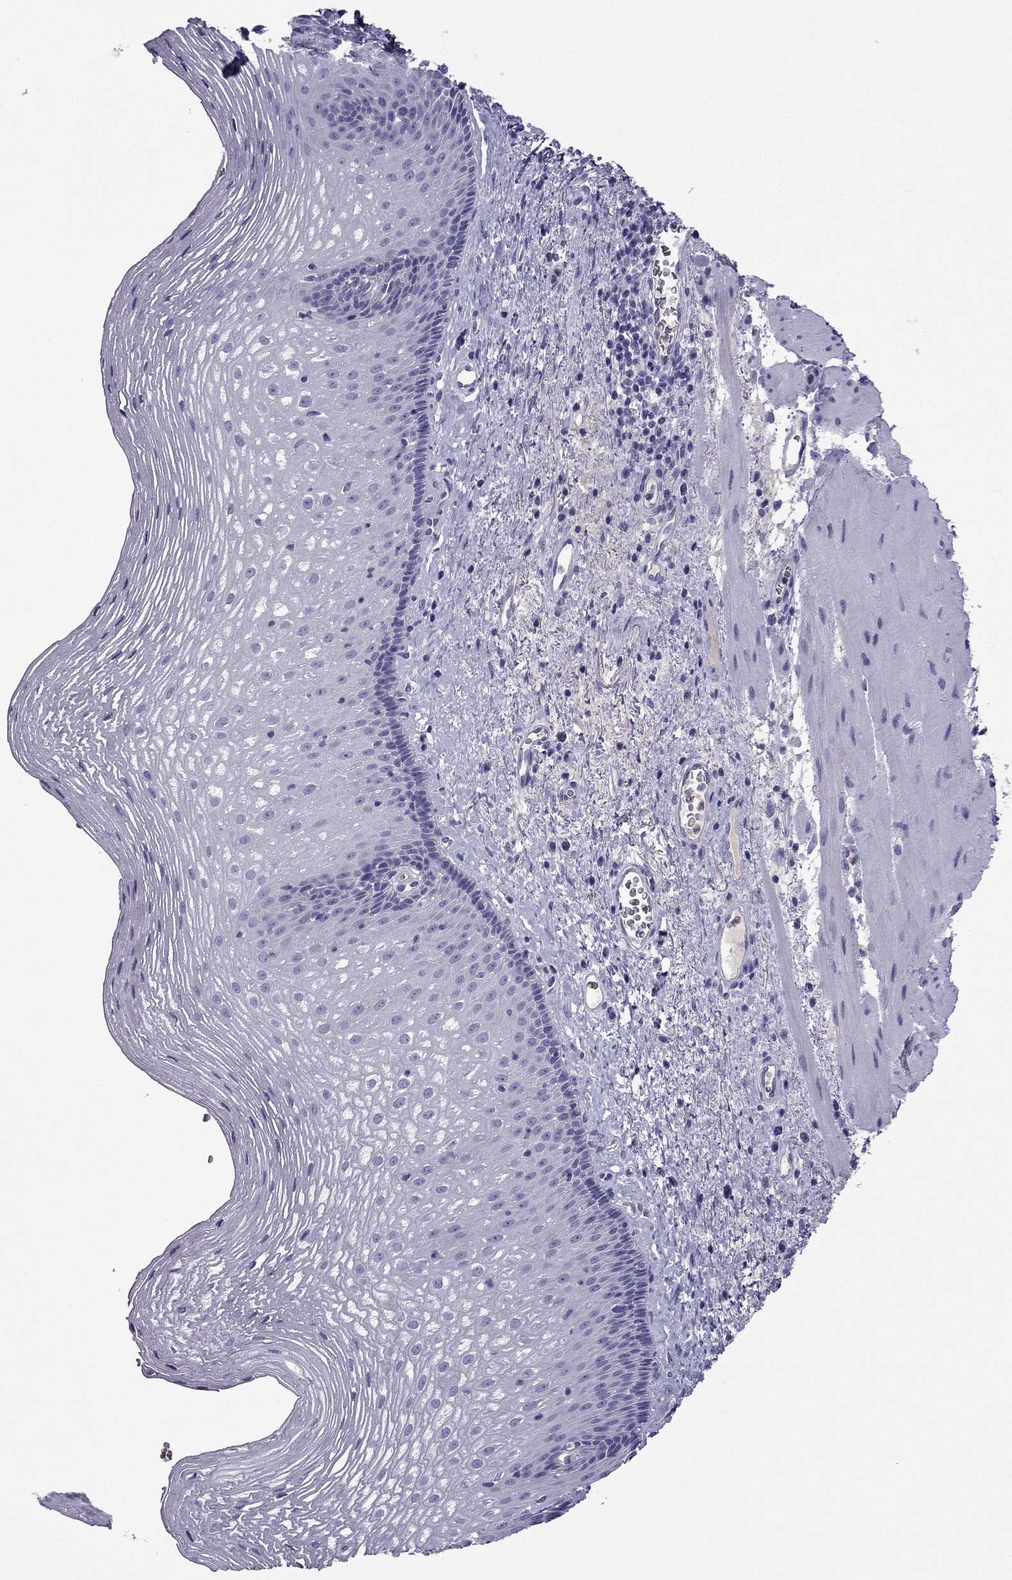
{"staining": {"intensity": "negative", "quantity": "none", "location": "none"}, "tissue": "esophagus", "cell_type": "Squamous epithelial cells", "image_type": "normal", "snomed": [{"axis": "morphology", "description": "Normal tissue, NOS"}, {"axis": "topography", "description": "Esophagus"}], "caption": "Immunohistochemistry photomicrograph of unremarkable human esophagus stained for a protein (brown), which shows no expression in squamous epithelial cells.", "gene": "STOML3", "patient": {"sex": "male", "age": 76}}